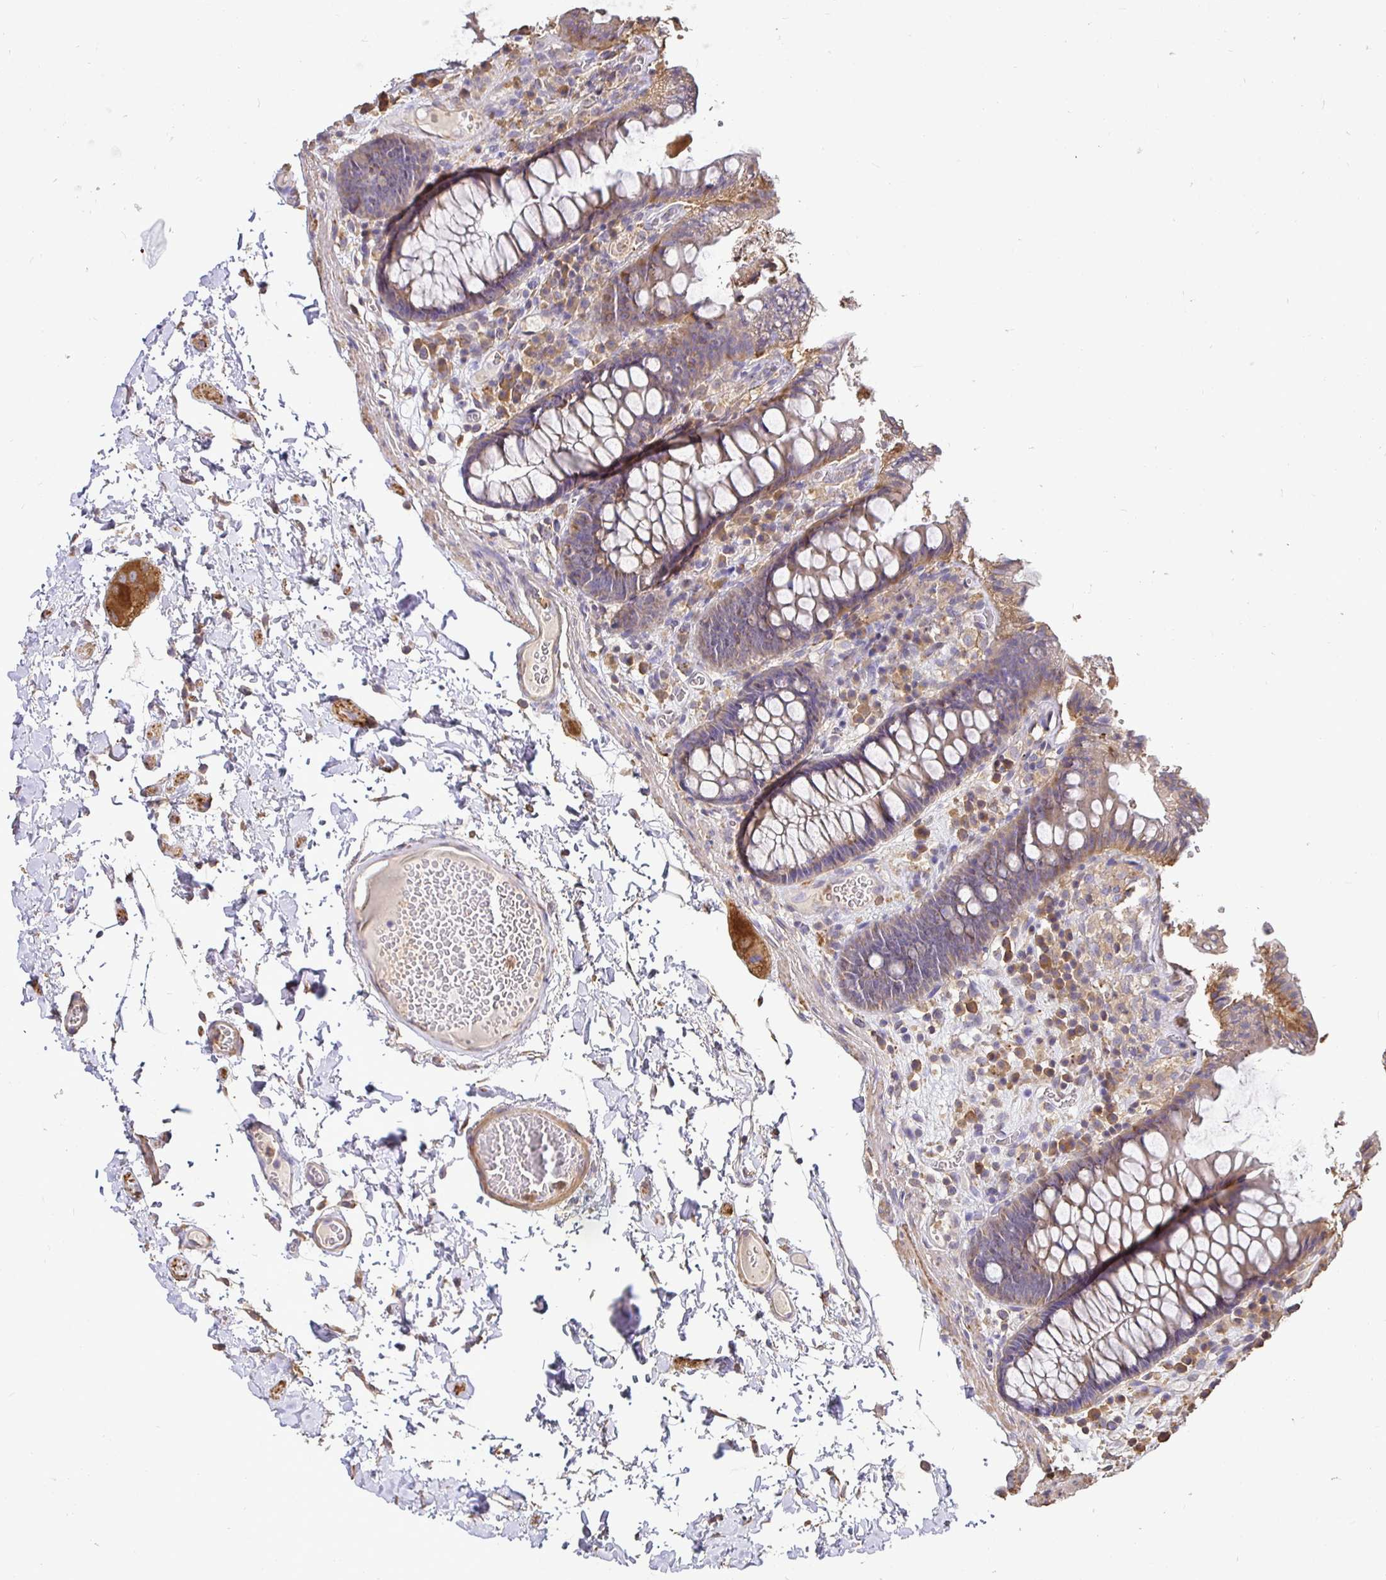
{"staining": {"intensity": "weak", "quantity": "25%-75%", "location": "cytoplasmic/membranous"}, "tissue": "colon", "cell_type": "Endothelial cells", "image_type": "normal", "snomed": [{"axis": "morphology", "description": "Normal tissue, NOS"}, {"axis": "topography", "description": "Colon"}, {"axis": "topography", "description": "Peripheral nerve tissue"}], "caption": "Immunohistochemical staining of normal human colon reveals weak cytoplasmic/membranous protein expression in approximately 25%-75% of endothelial cells.", "gene": "MAPK8IP3", "patient": {"sex": "male", "age": 84}}